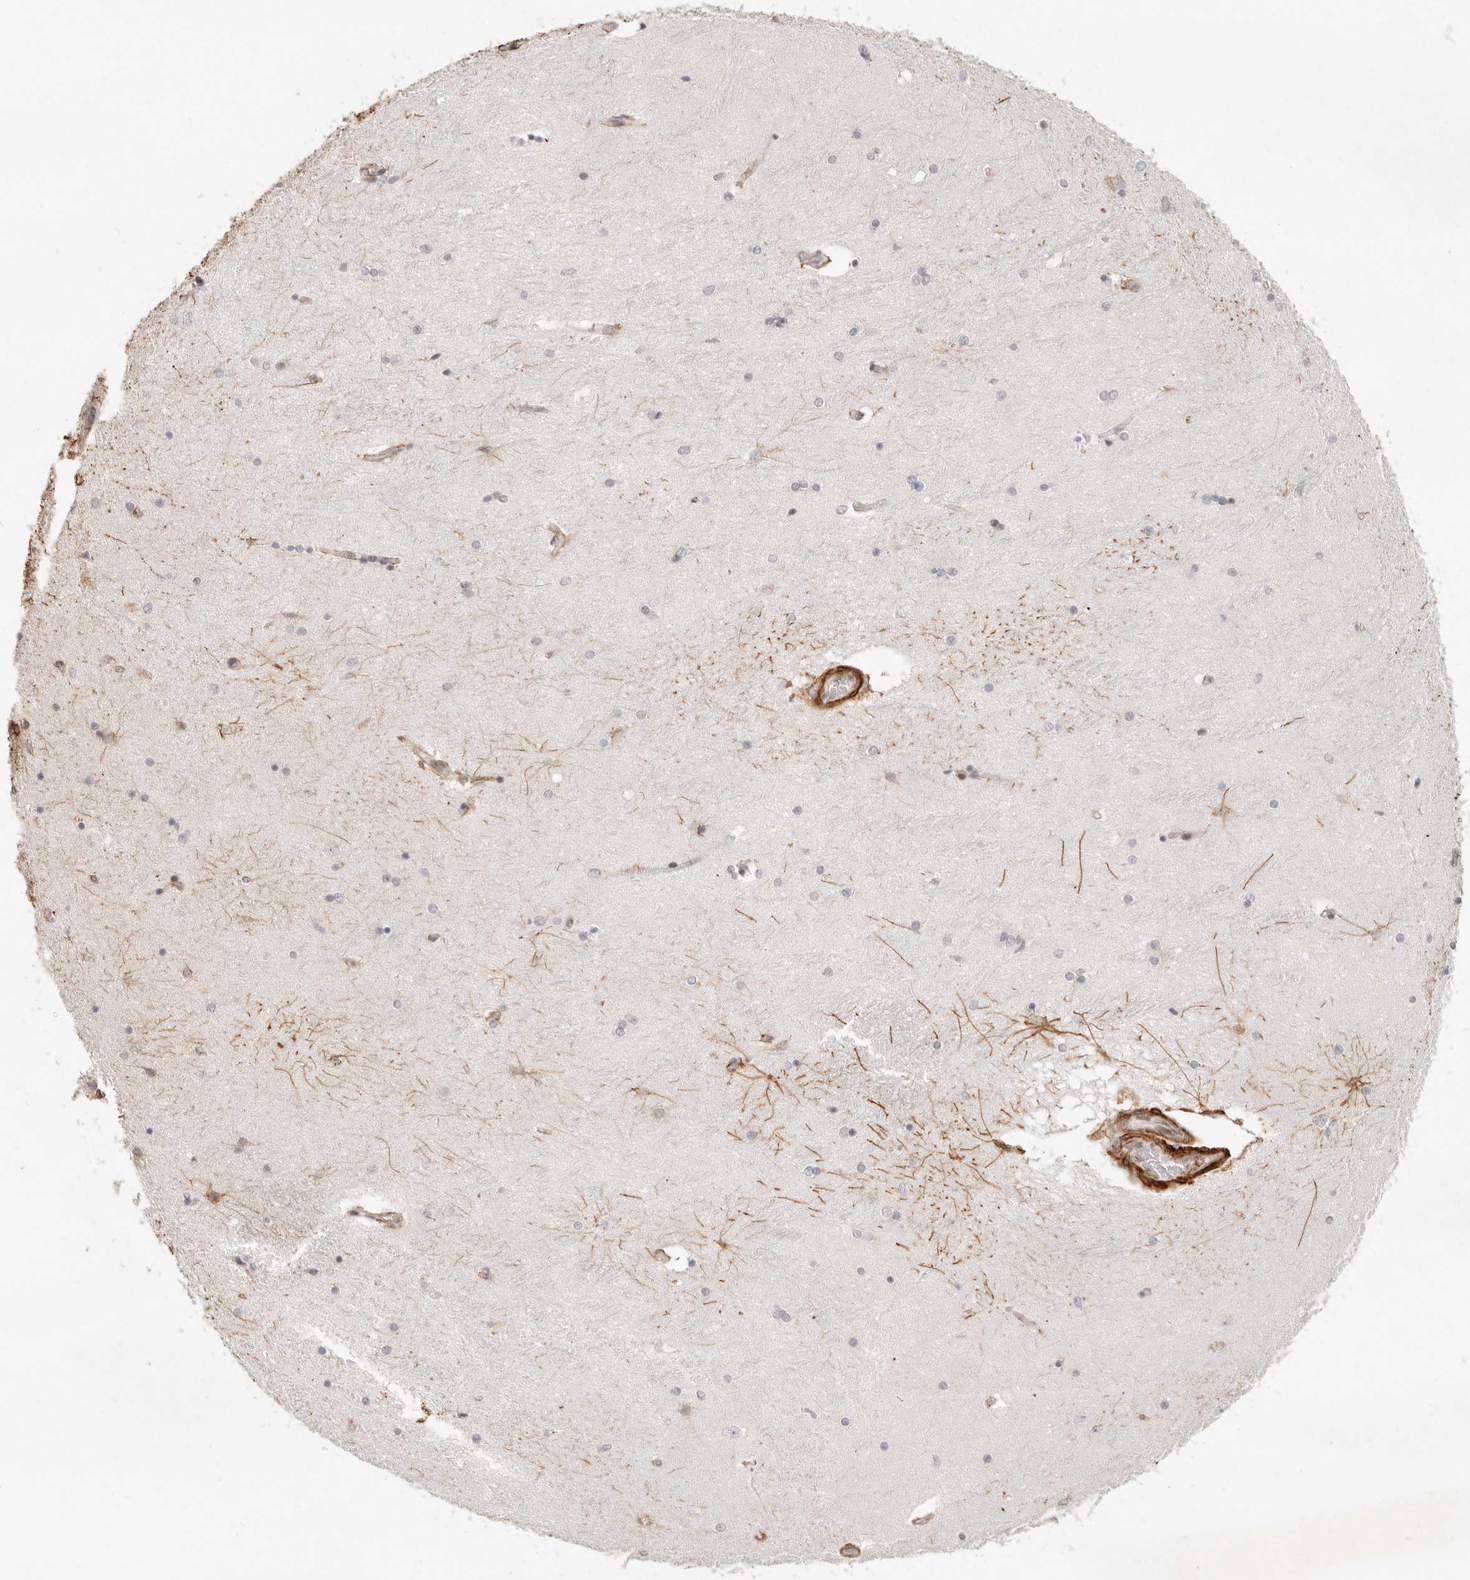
{"staining": {"intensity": "negative", "quantity": "none", "location": "none"}, "tissue": "hippocampus", "cell_type": "Glial cells", "image_type": "normal", "snomed": [{"axis": "morphology", "description": "Normal tissue, NOS"}, {"axis": "topography", "description": "Hippocampus"}], "caption": "Immunohistochemistry photomicrograph of unremarkable hippocampus stained for a protein (brown), which reveals no expression in glial cells.", "gene": "GABPA", "patient": {"sex": "female", "age": 54}}